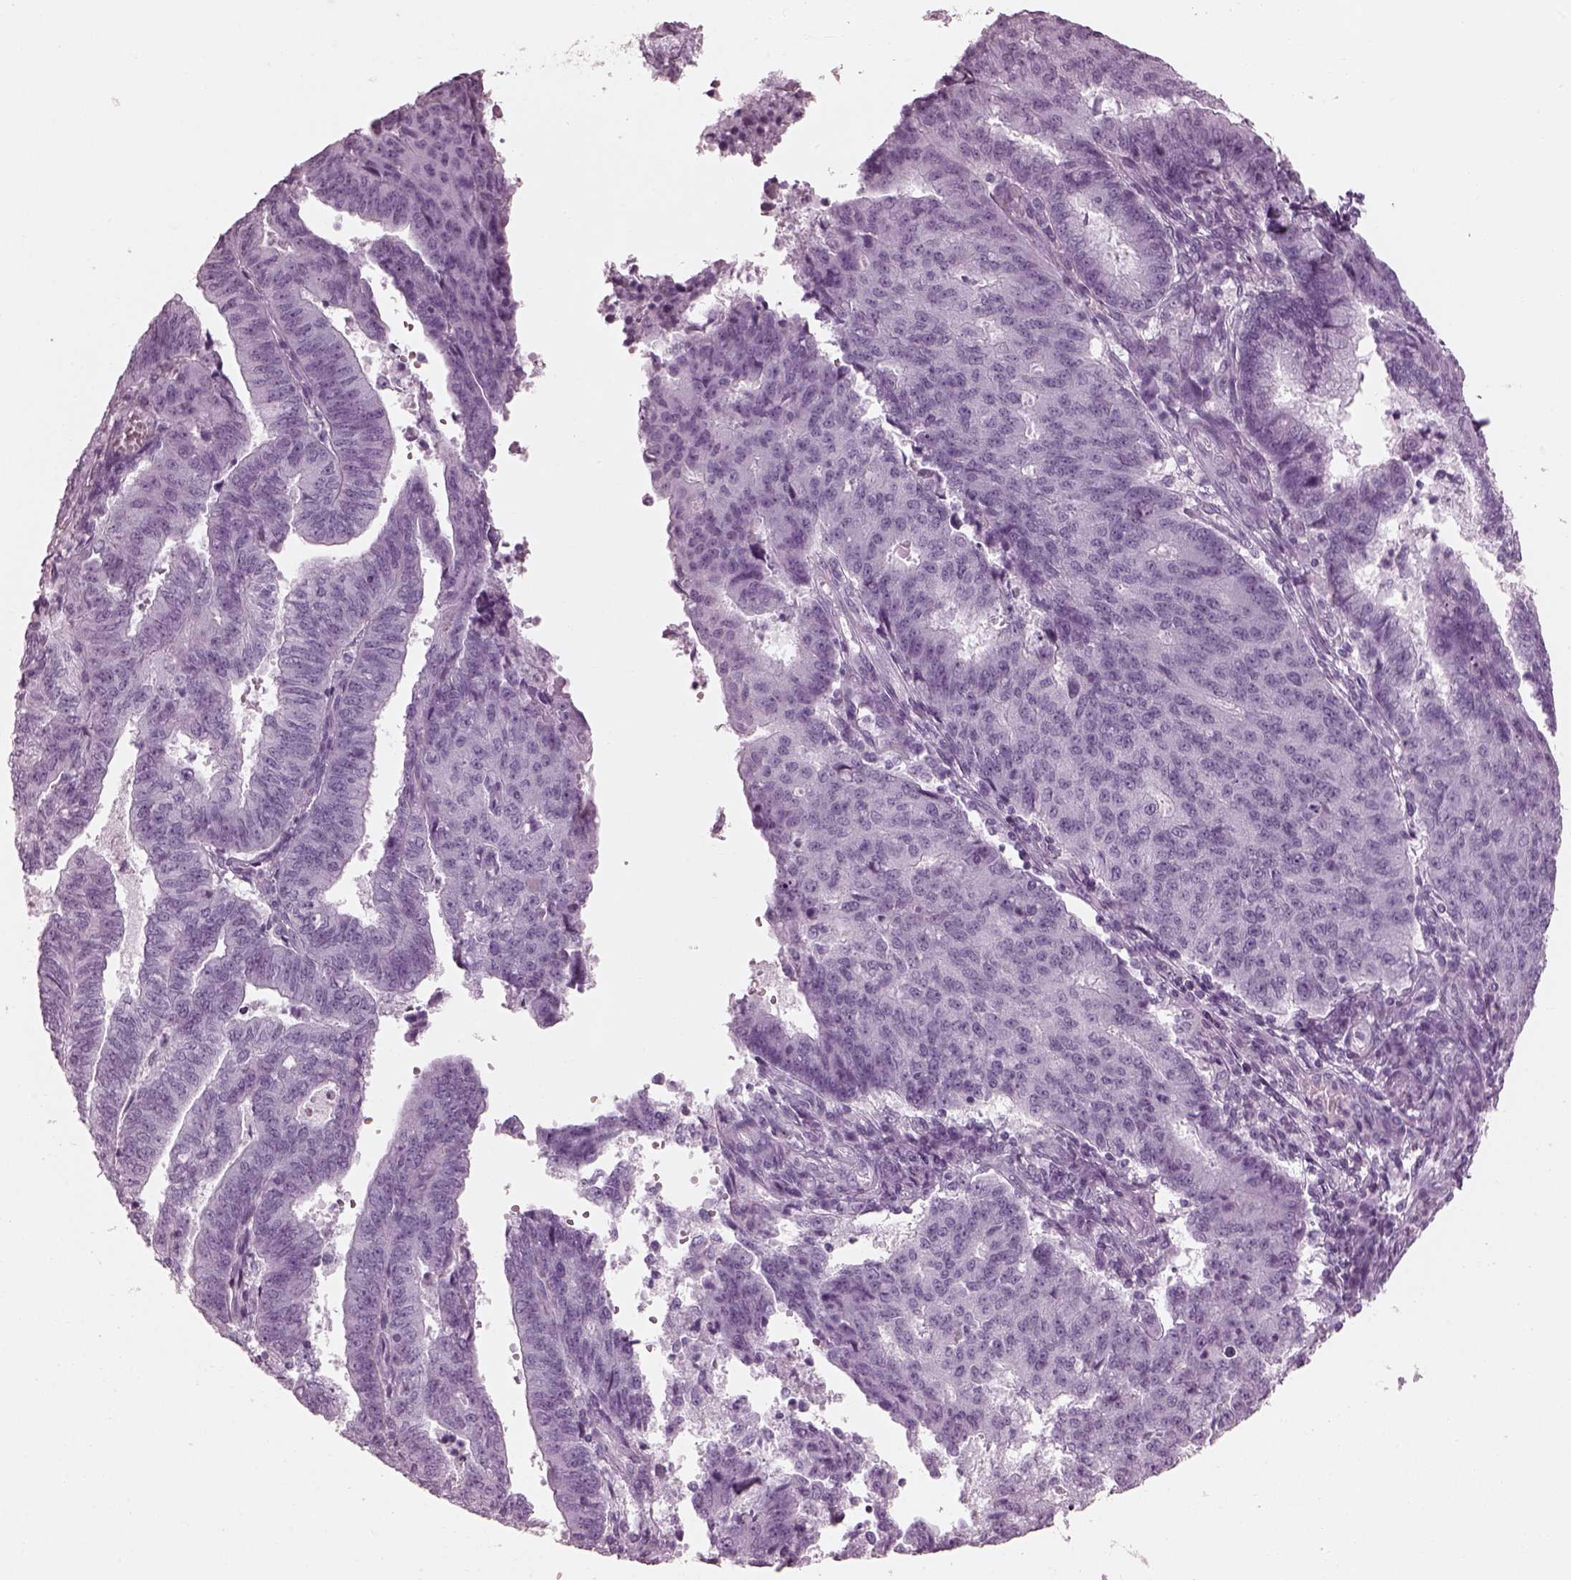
{"staining": {"intensity": "negative", "quantity": "none", "location": "none"}, "tissue": "endometrial cancer", "cell_type": "Tumor cells", "image_type": "cancer", "snomed": [{"axis": "morphology", "description": "Adenocarcinoma, NOS"}, {"axis": "topography", "description": "Endometrium"}], "caption": "IHC of human adenocarcinoma (endometrial) demonstrates no expression in tumor cells.", "gene": "TCHHL1", "patient": {"sex": "female", "age": 82}}